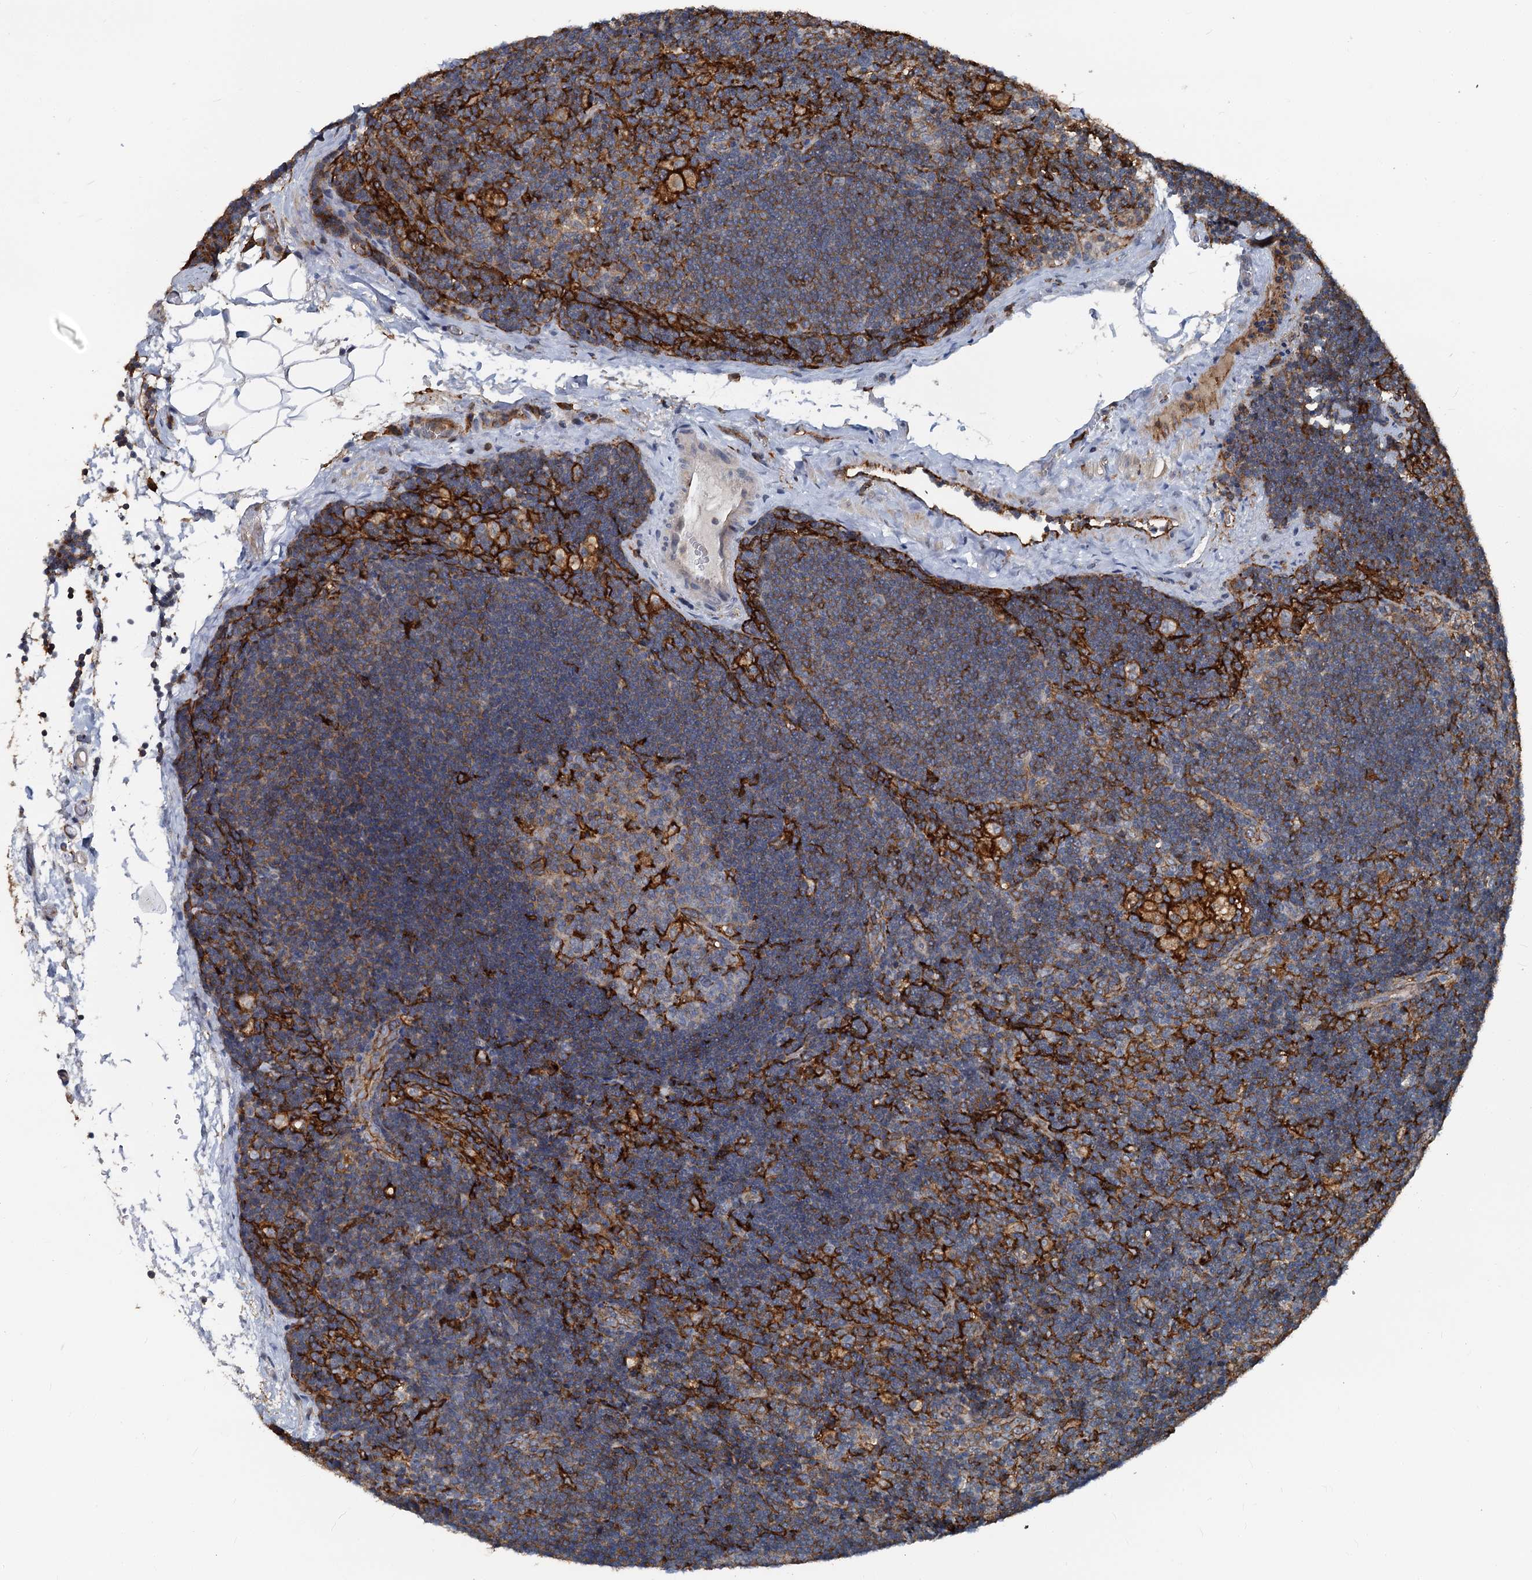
{"staining": {"intensity": "weak", "quantity": "25%-75%", "location": "cytoplasmic/membranous"}, "tissue": "lymph node", "cell_type": "Germinal center cells", "image_type": "normal", "snomed": [{"axis": "morphology", "description": "Normal tissue, NOS"}, {"axis": "topography", "description": "Lymph node"}], "caption": "Immunohistochemistry (IHC) micrograph of unremarkable lymph node stained for a protein (brown), which shows low levels of weak cytoplasmic/membranous expression in about 25%-75% of germinal center cells.", "gene": "PLEKHO2", "patient": {"sex": "male", "age": 24}}